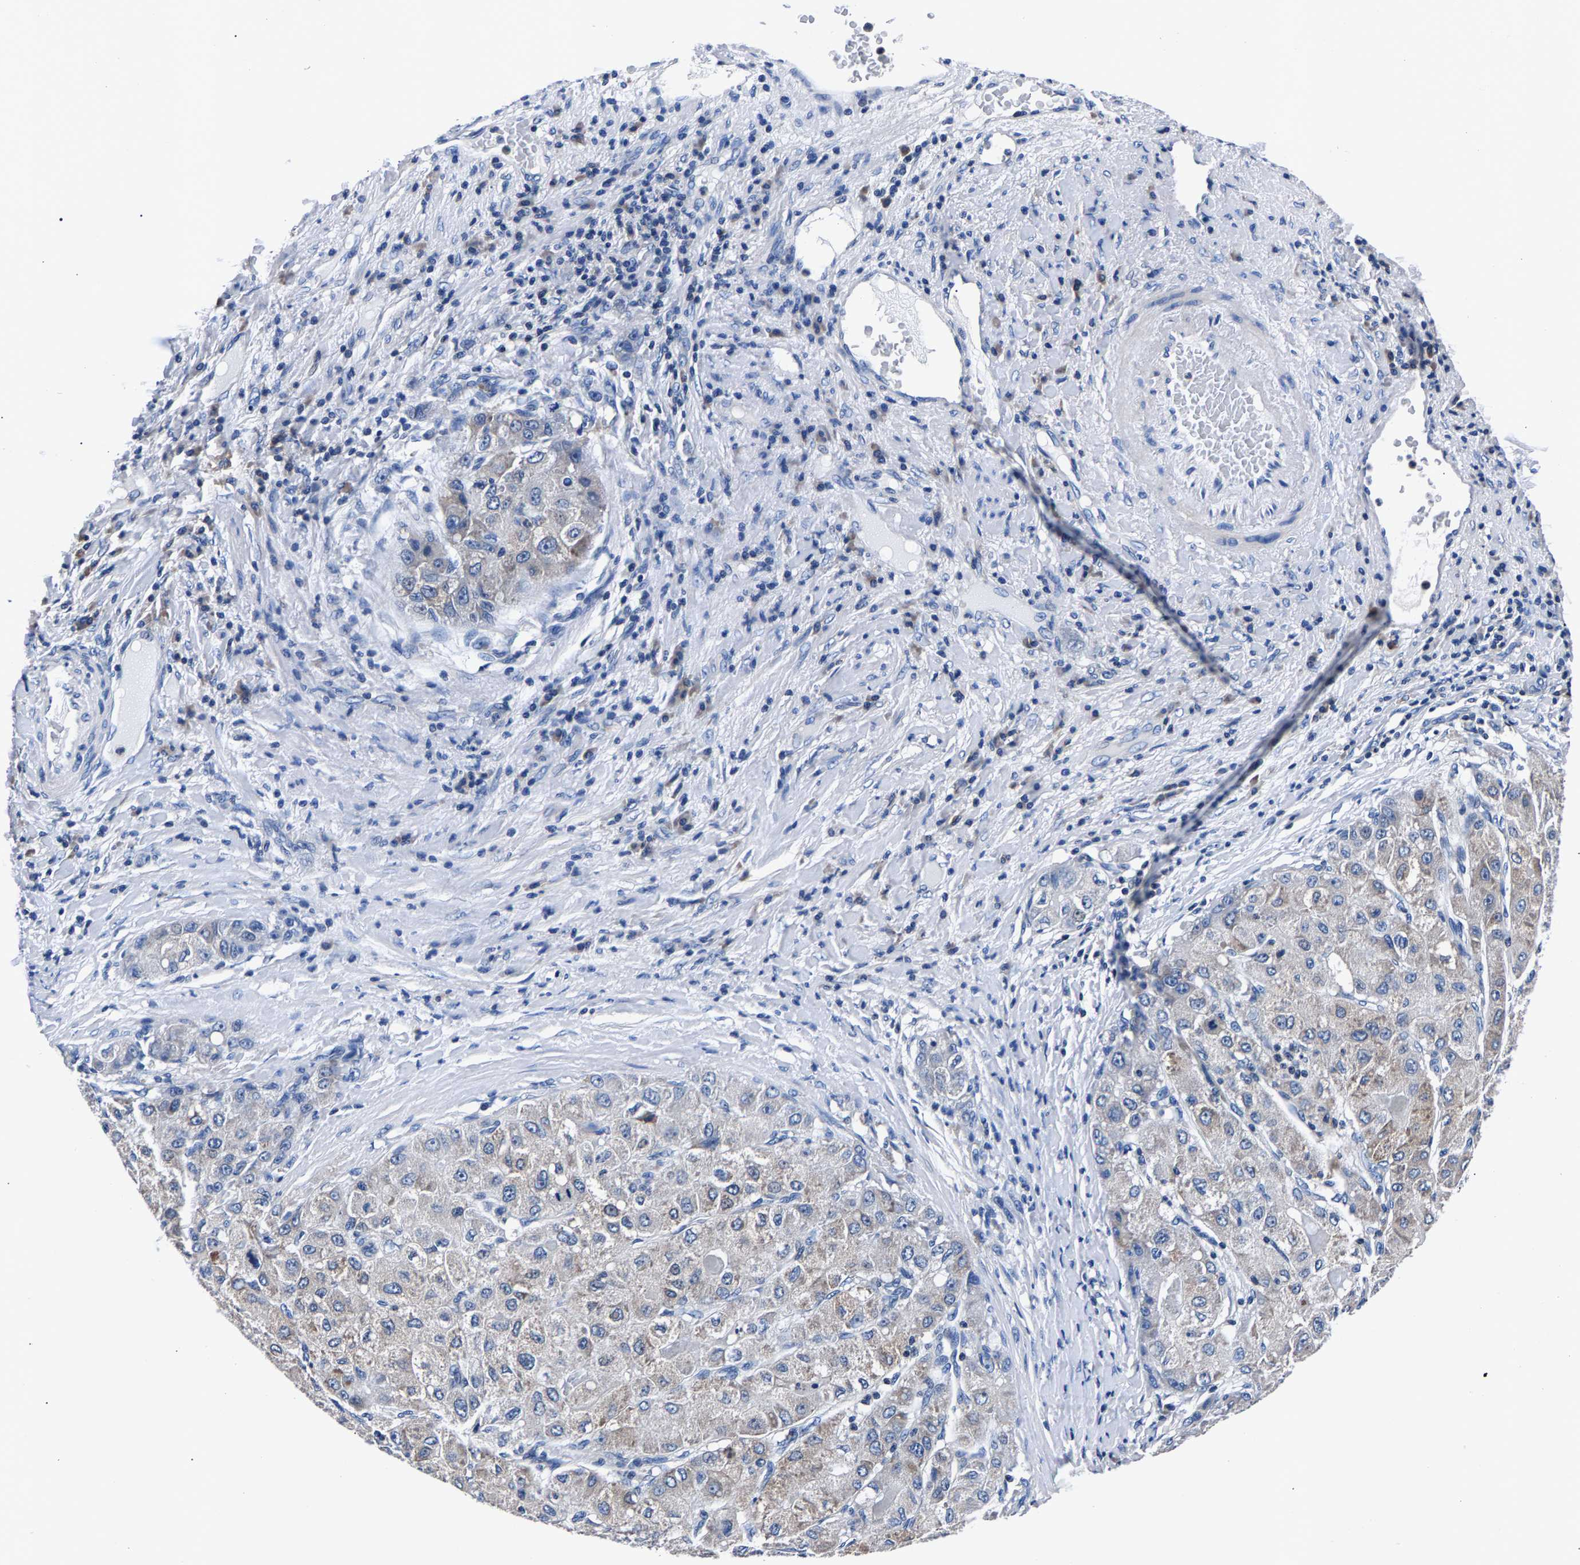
{"staining": {"intensity": "weak", "quantity": "<25%", "location": "cytoplasmic/membranous"}, "tissue": "liver cancer", "cell_type": "Tumor cells", "image_type": "cancer", "snomed": [{"axis": "morphology", "description": "Cholangiocarcinoma"}, {"axis": "topography", "description": "Liver"}], "caption": "An image of human liver cancer (cholangiocarcinoma) is negative for staining in tumor cells. (Stains: DAB immunohistochemistry with hematoxylin counter stain, Microscopy: brightfield microscopy at high magnification).", "gene": "PHF24", "patient": {"sex": "male", "age": 50}}